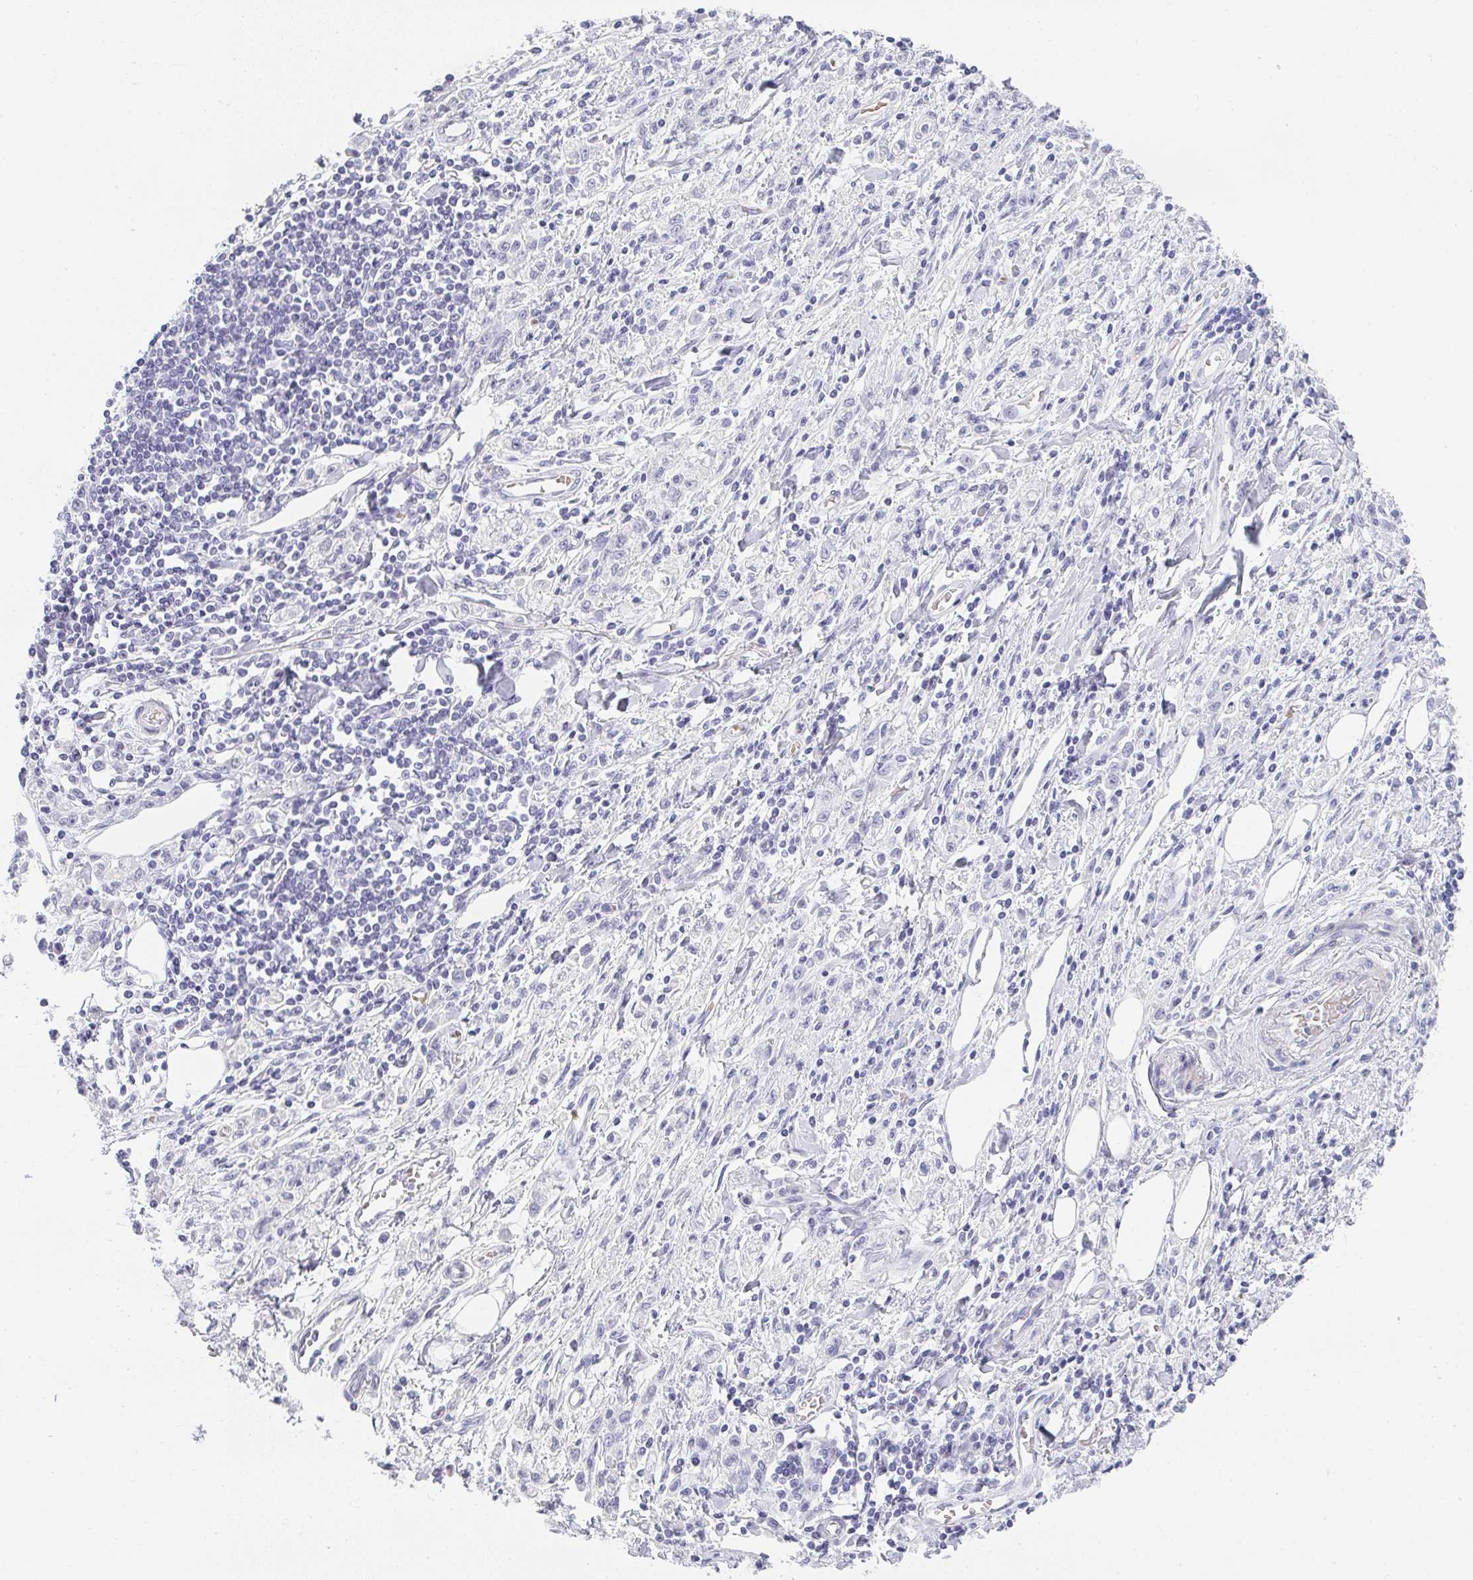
{"staining": {"intensity": "negative", "quantity": "none", "location": "none"}, "tissue": "stomach cancer", "cell_type": "Tumor cells", "image_type": "cancer", "snomed": [{"axis": "morphology", "description": "Adenocarcinoma, NOS"}, {"axis": "topography", "description": "Stomach"}], "caption": "Stomach cancer (adenocarcinoma) was stained to show a protein in brown. There is no significant positivity in tumor cells.", "gene": "NEU2", "patient": {"sex": "male", "age": 77}}